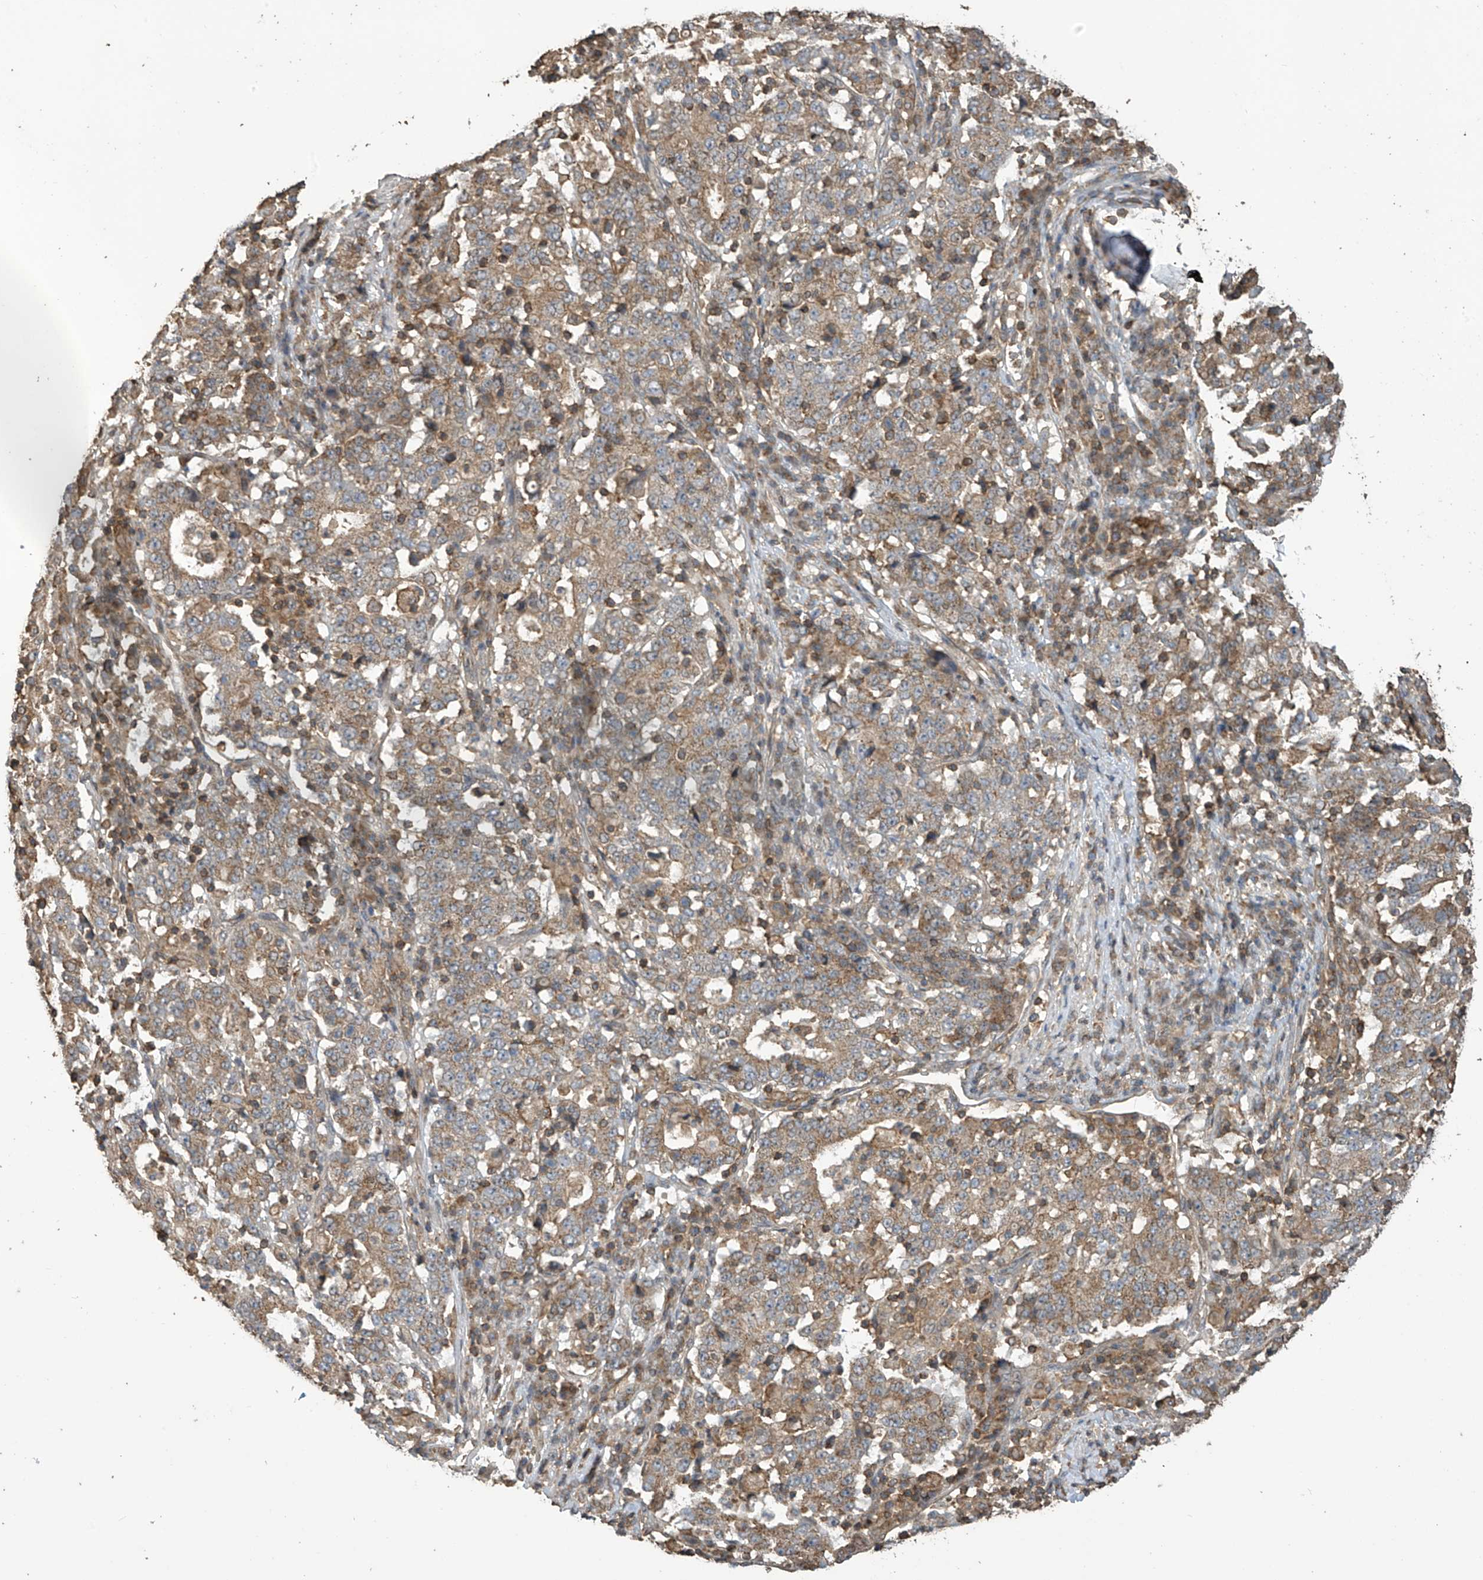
{"staining": {"intensity": "moderate", "quantity": ">75%", "location": "cytoplasmic/membranous"}, "tissue": "stomach cancer", "cell_type": "Tumor cells", "image_type": "cancer", "snomed": [{"axis": "morphology", "description": "Adenocarcinoma, NOS"}, {"axis": "topography", "description": "Stomach"}], "caption": "Immunohistochemistry of human stomach cancer (adenocarcinoma) exhibits medium levels of moderate cytoplasmic/membranous staining in approximately >75% of tumor cells.", "gene": "COX10", "patient": {"sex": "male", "age": 59}}